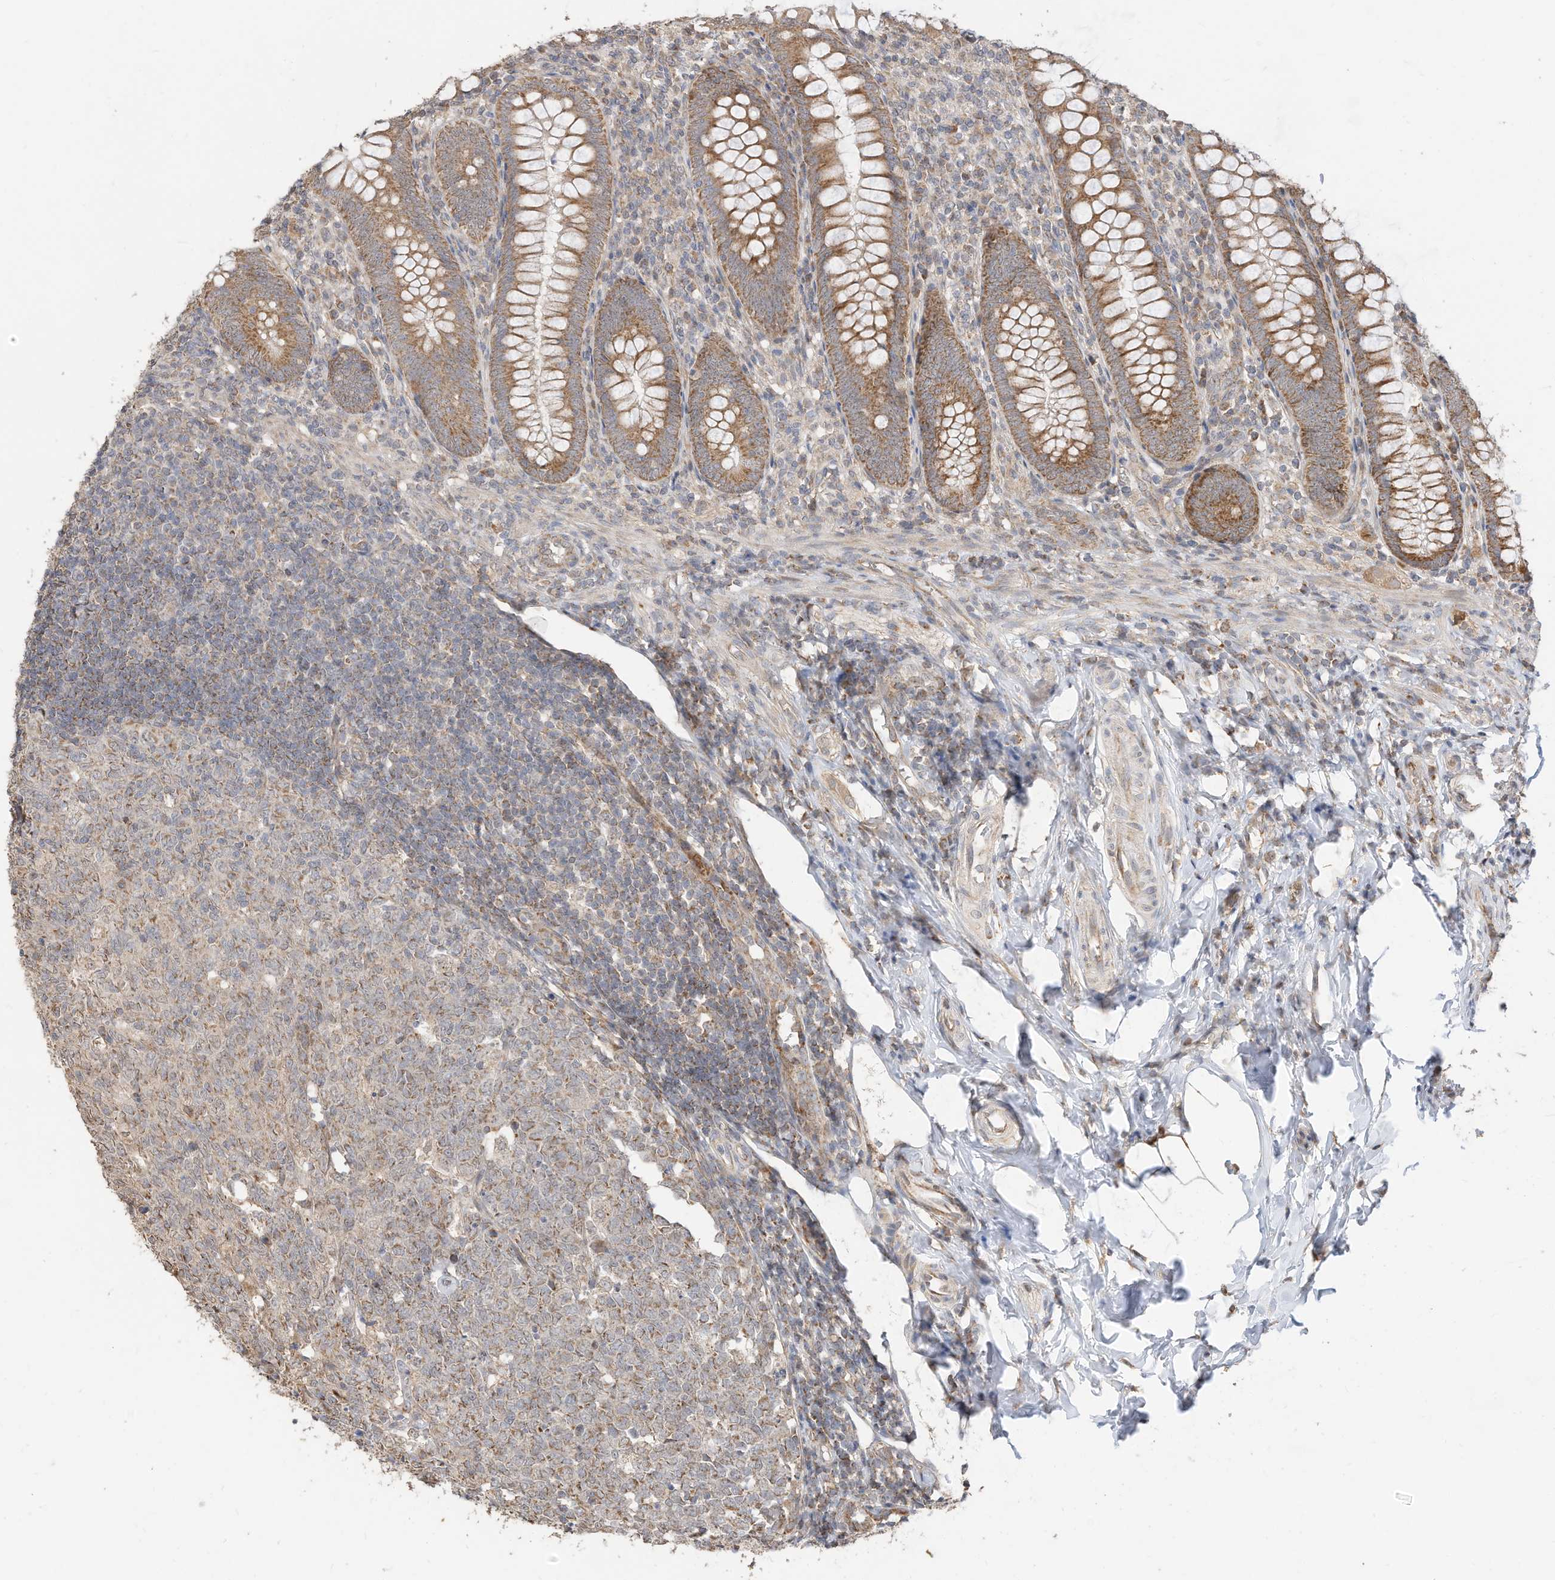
{"staining": {"intensity": "strong", "quantity": ">75%", "location": "cytoplasmic/membranous"}, "tissue": "appendix", "cell_type": "Glandular cells", "image_type": "normal", "snomed": [{"axis": "morphology", "description": "Normal tissue, NOS"}, {"axis": "topography", "description": "Appendix"}], "caption": "Immunohistochemistry (DAB (3,3'-diaminobenzidine)) staining of unremarkable appendix reveals strong cytoplasmic/membranous protein positivity in about >75% of glandular cells. (DAB IHC, brown staining for protein, blue staining for nuclei).", "gene": "CAGE1", "patient": {"sex": "male", "age": 14}}